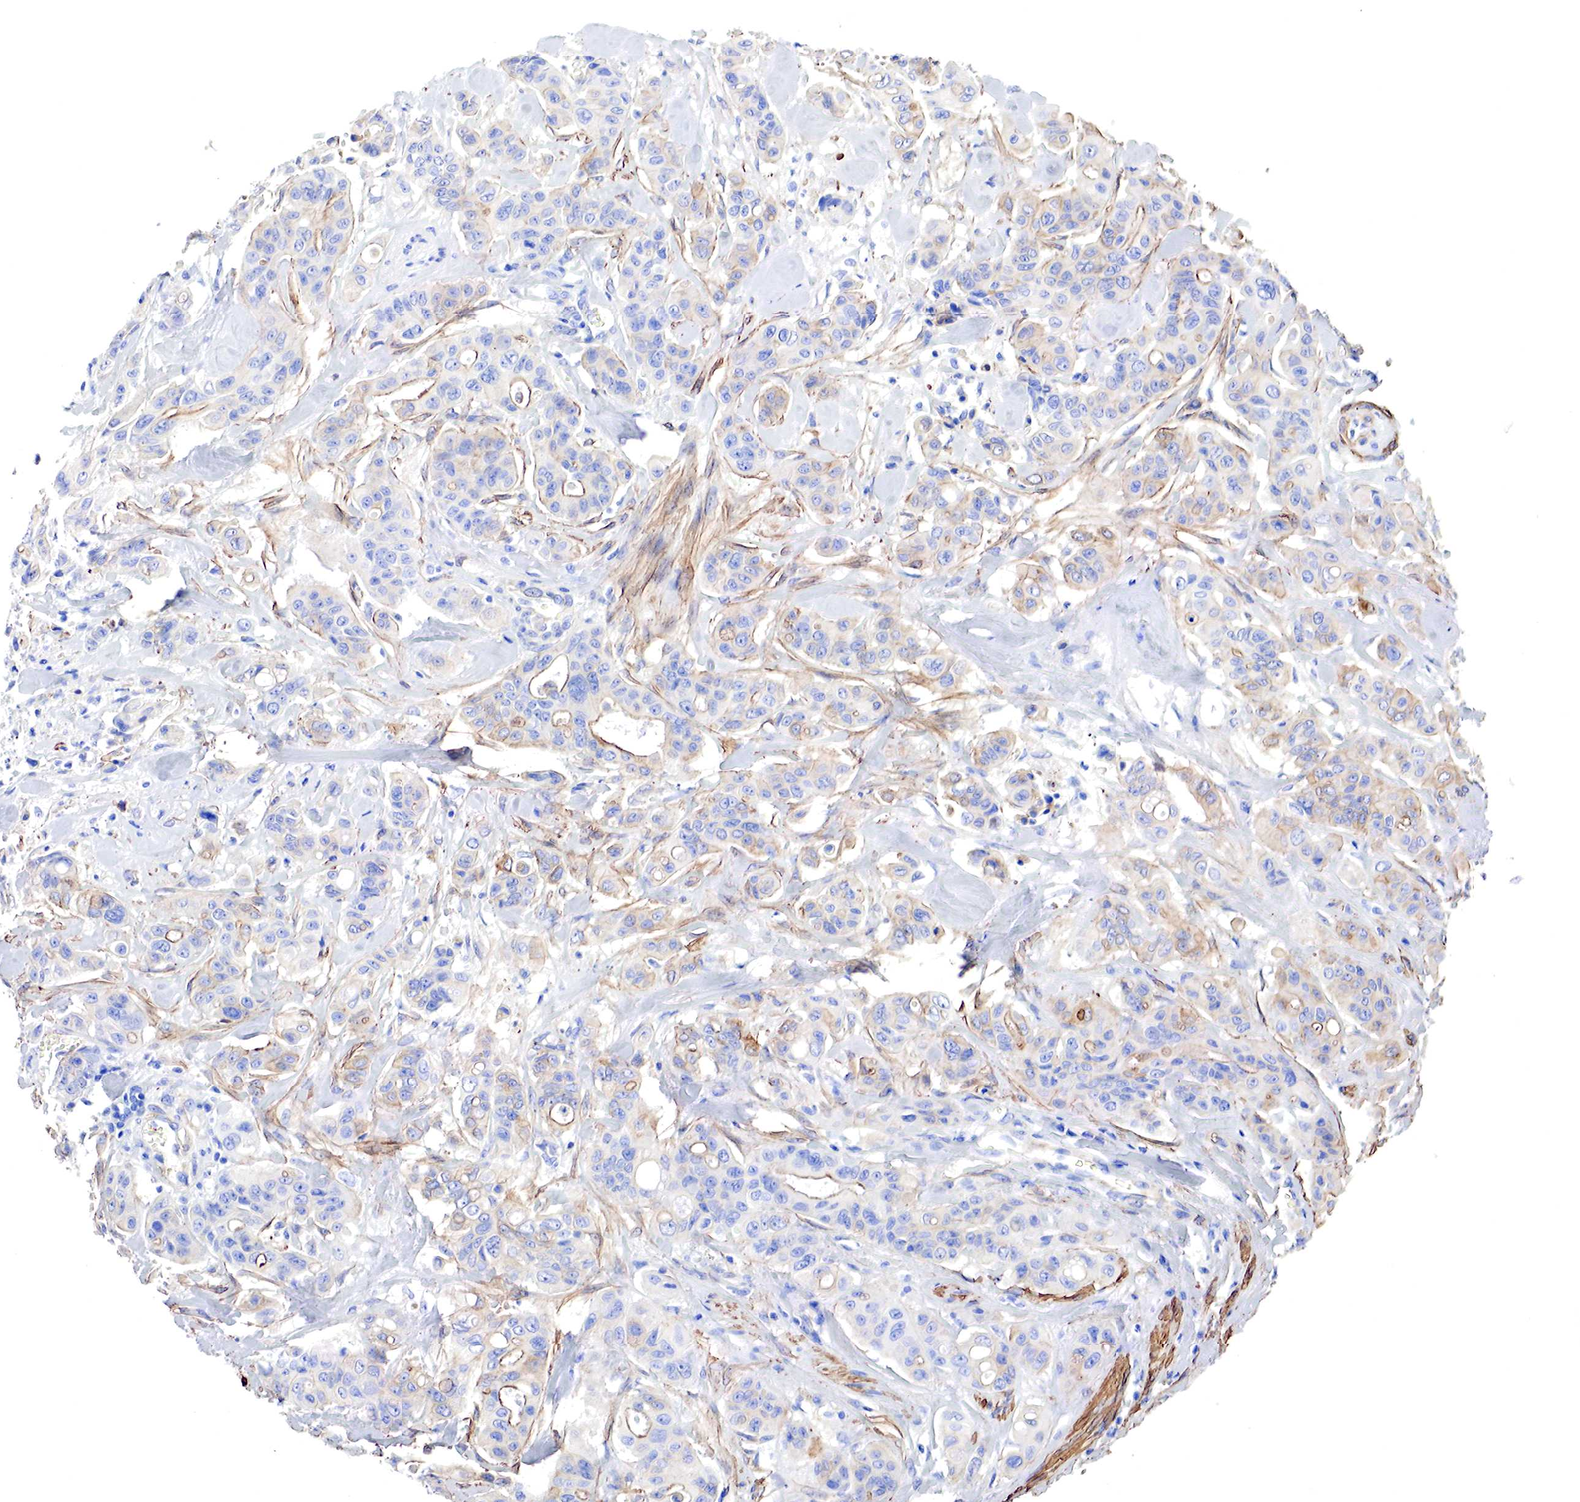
{"staining": {"intensity": "negative", "quantity": "none", "location": "none"}, "tissue": "colorectal cancer", "cell_type": "Tumor cells", "image_type": "cancer", "snomed": [{"axis": "morphology", "description": "Adenocarcinoma, NOS"}, {"axis": "topography", "description": "Colon"}], "caption": "Human colorectal adenocarcinoma stained for a protein using IHC shows no positivity in tumor cells.", "gene": "TPM1", "patient": {"sex": "female", "age": 70}}